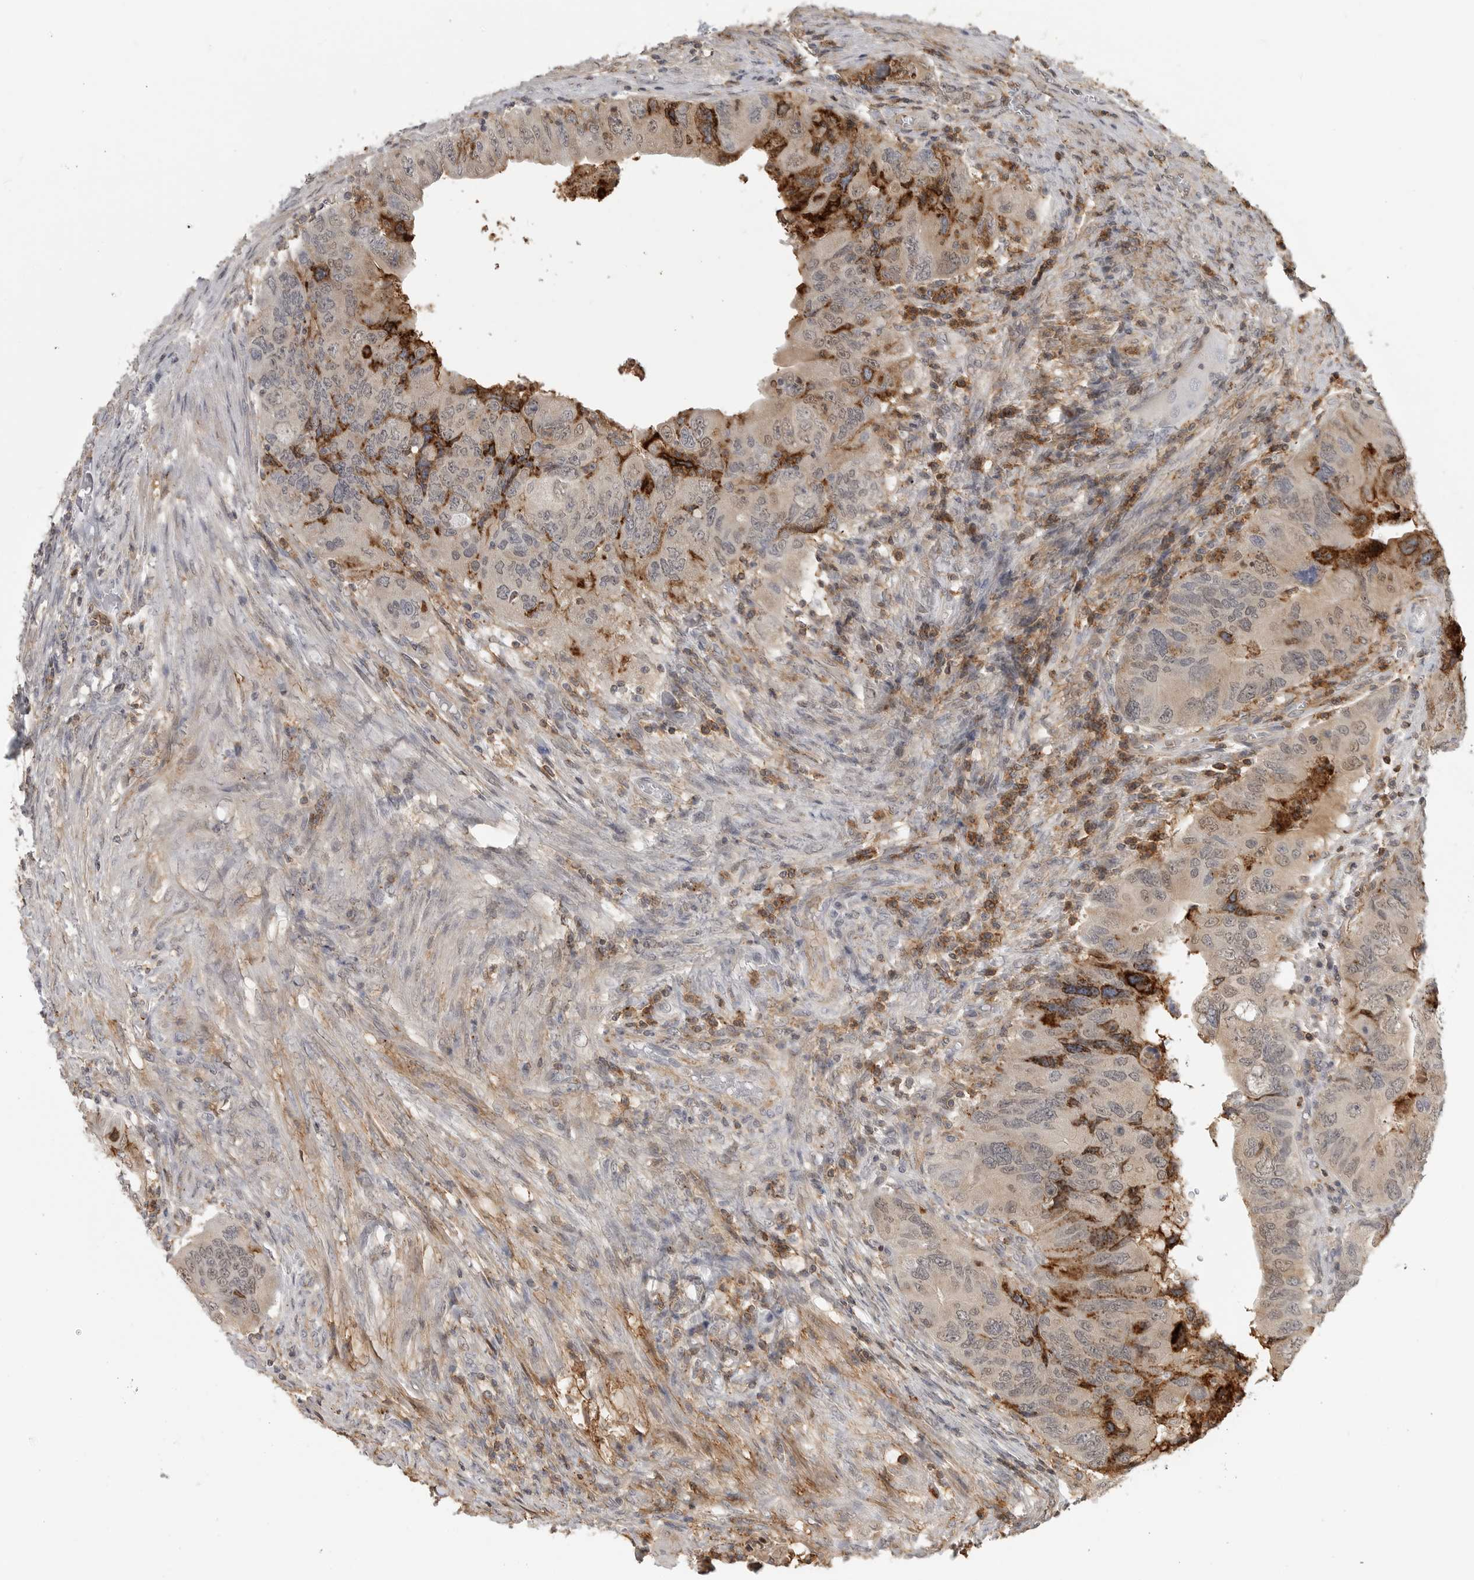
{"staining": {"intensity": "strong", "quantity": "<25%", "location": "cytoplasmic/membranous"}, "tissue": "colorectal cancer", "cell_type": "Tumor cells", "image_type": "cancer", "snomed": [{"axis": "morphology", "description": "Adenocarcinoma, NOS"}, {"axis": "topography", "description": "Rectum"}], "caption": "There is medium levels of strong cytoplasmic/membranous expression in tumor cells of colorectal cancer, as demonstrated by immunohistochemical staining (brown color).", "gene": "ANXA11", "patient": {"sex": "male", "age": 63}}